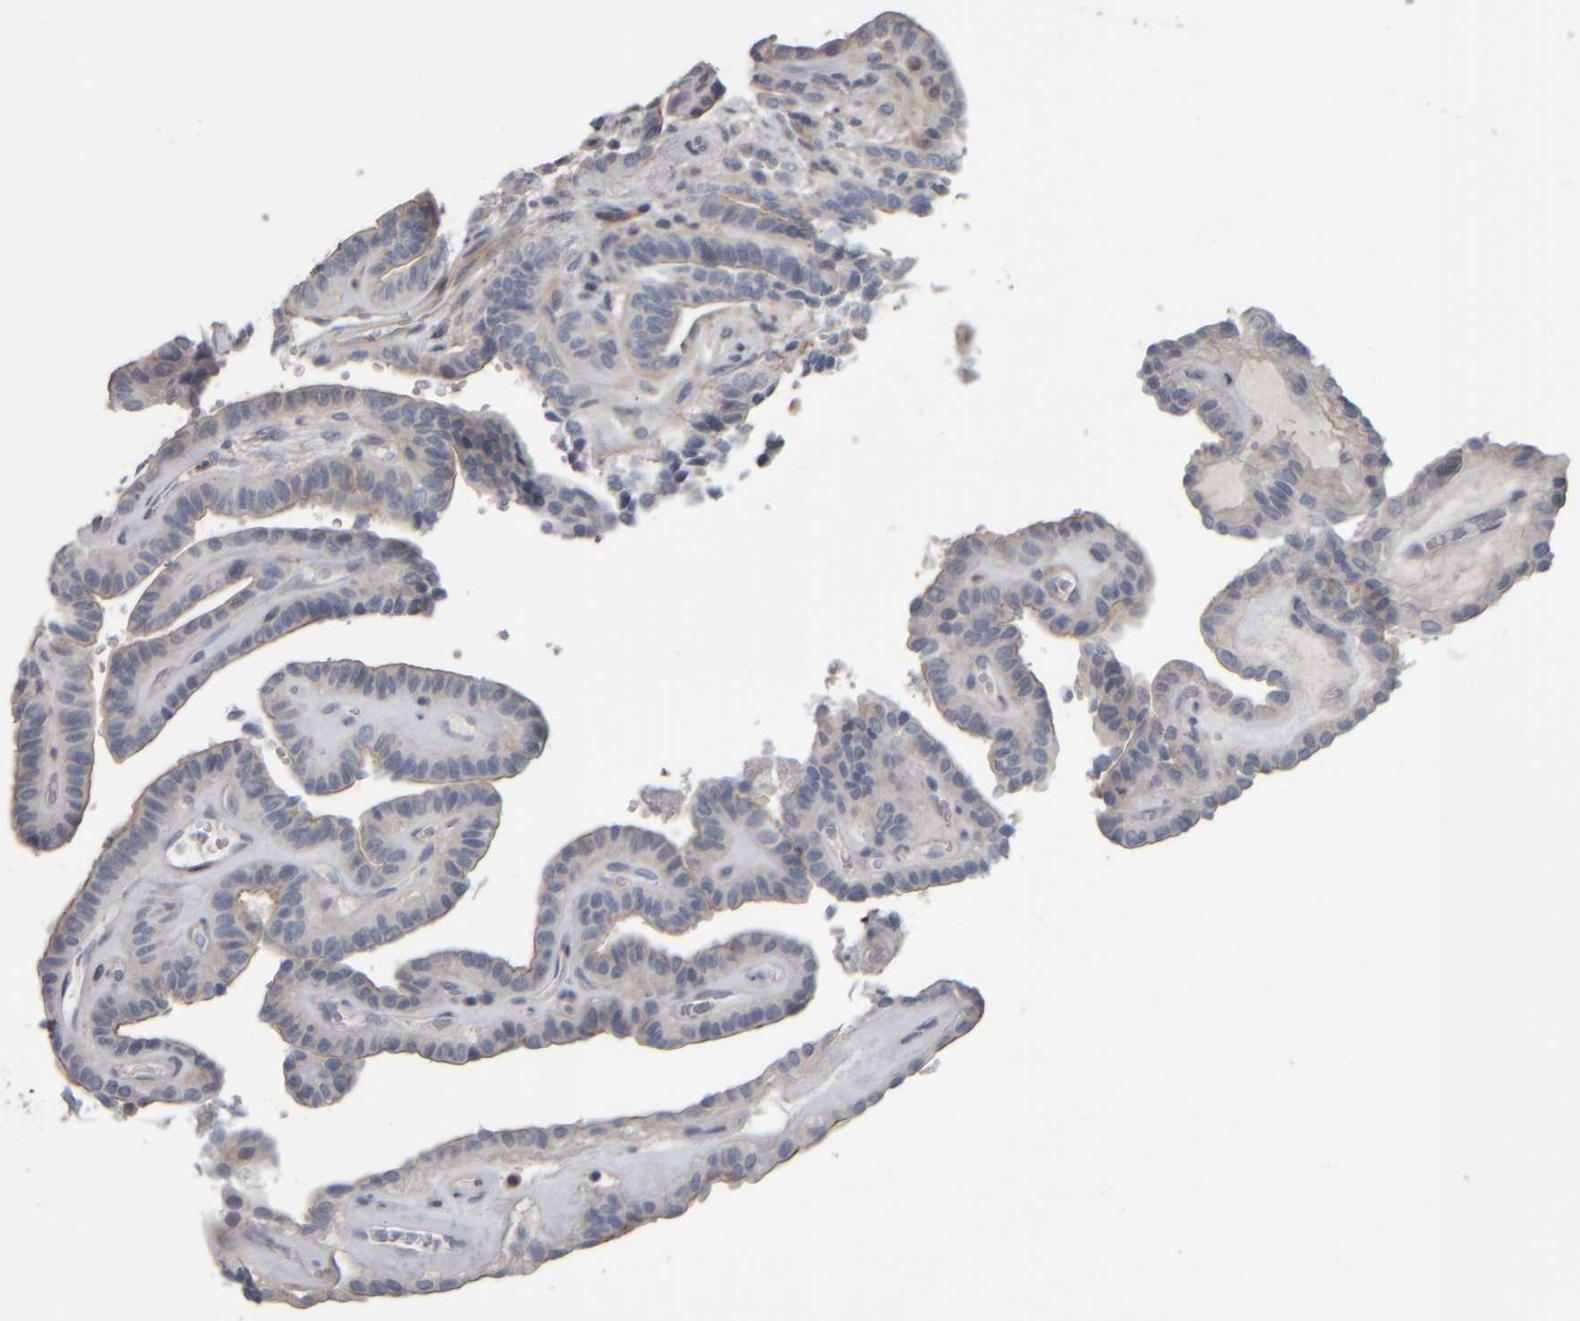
{"staining": {"intensity": "weak", "quantity": "<25%", "location": "cytoplasmic/membranous"}, "tissue": "thyroid cancer", "cell_type": "Tumor cells", "image_type": "cancer", "snomed": [{"axis": "morphology", "description": "Papillary adenocarcinoma, NOS"}, {"axis": "topography", "description": "Thyroid gland"}], "caption": "Tumor cells are negative for brown protein staining in thyroid cancer.", "gene": "CAVIN4", "patient": {"sex": "male", "age": 77}}